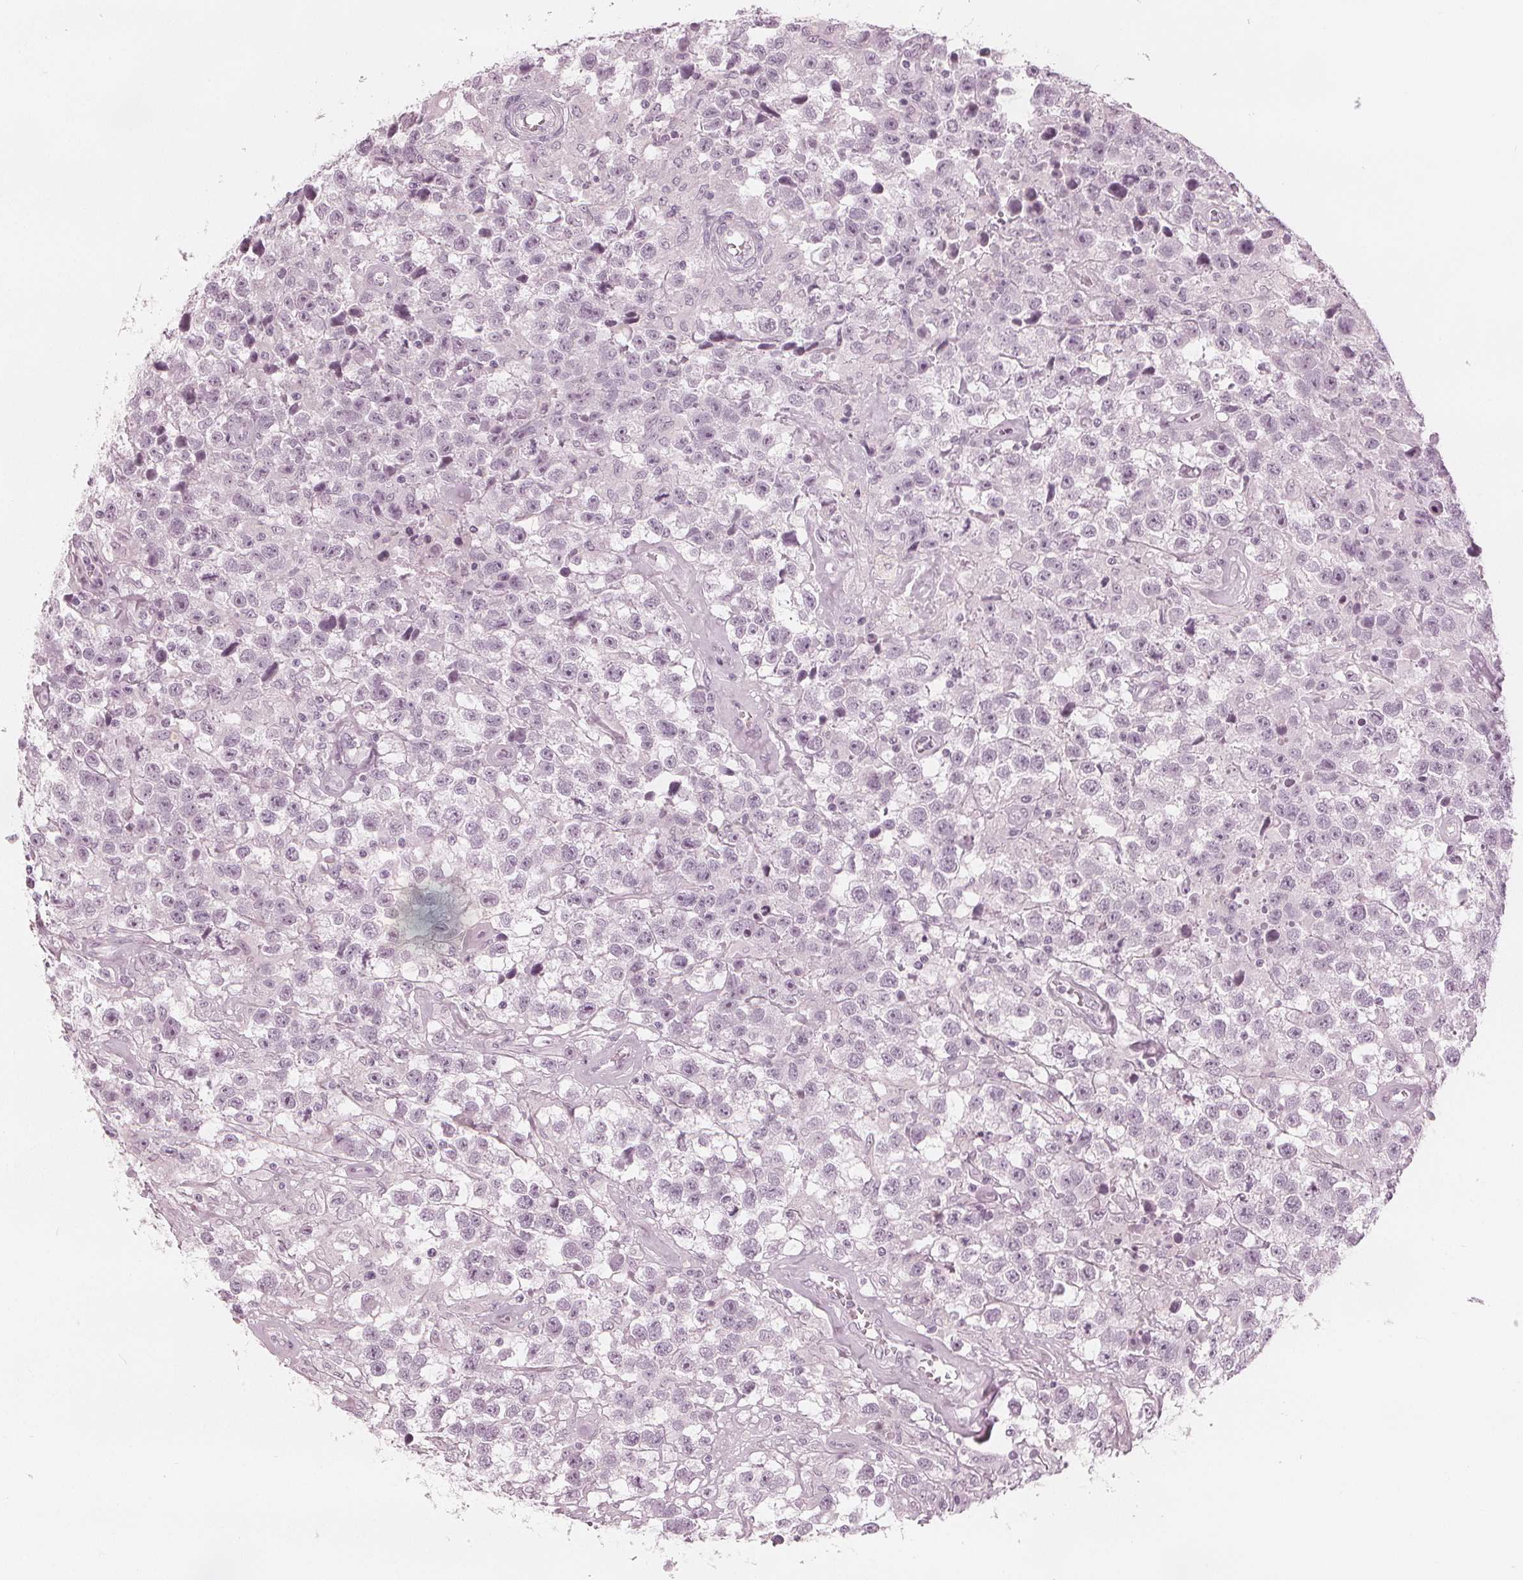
{"staining": {"intensity": "negative", "quantity": "none", "location": "none"}, "tissue": "testis cancer", "cell_type": "Tumor cells", "image_type": "cancer", "snomed": [{"axis": "morphology", "description": "Seminoma, NOS"}, {"axis": "topography", "description": "Testis"}], "caption": "Micrograph shows no significant protein positivity in tumor cells of testis cancer (seminoma).", "gene": "PAEP", "patient": {"sex": "male", "age": 43}}